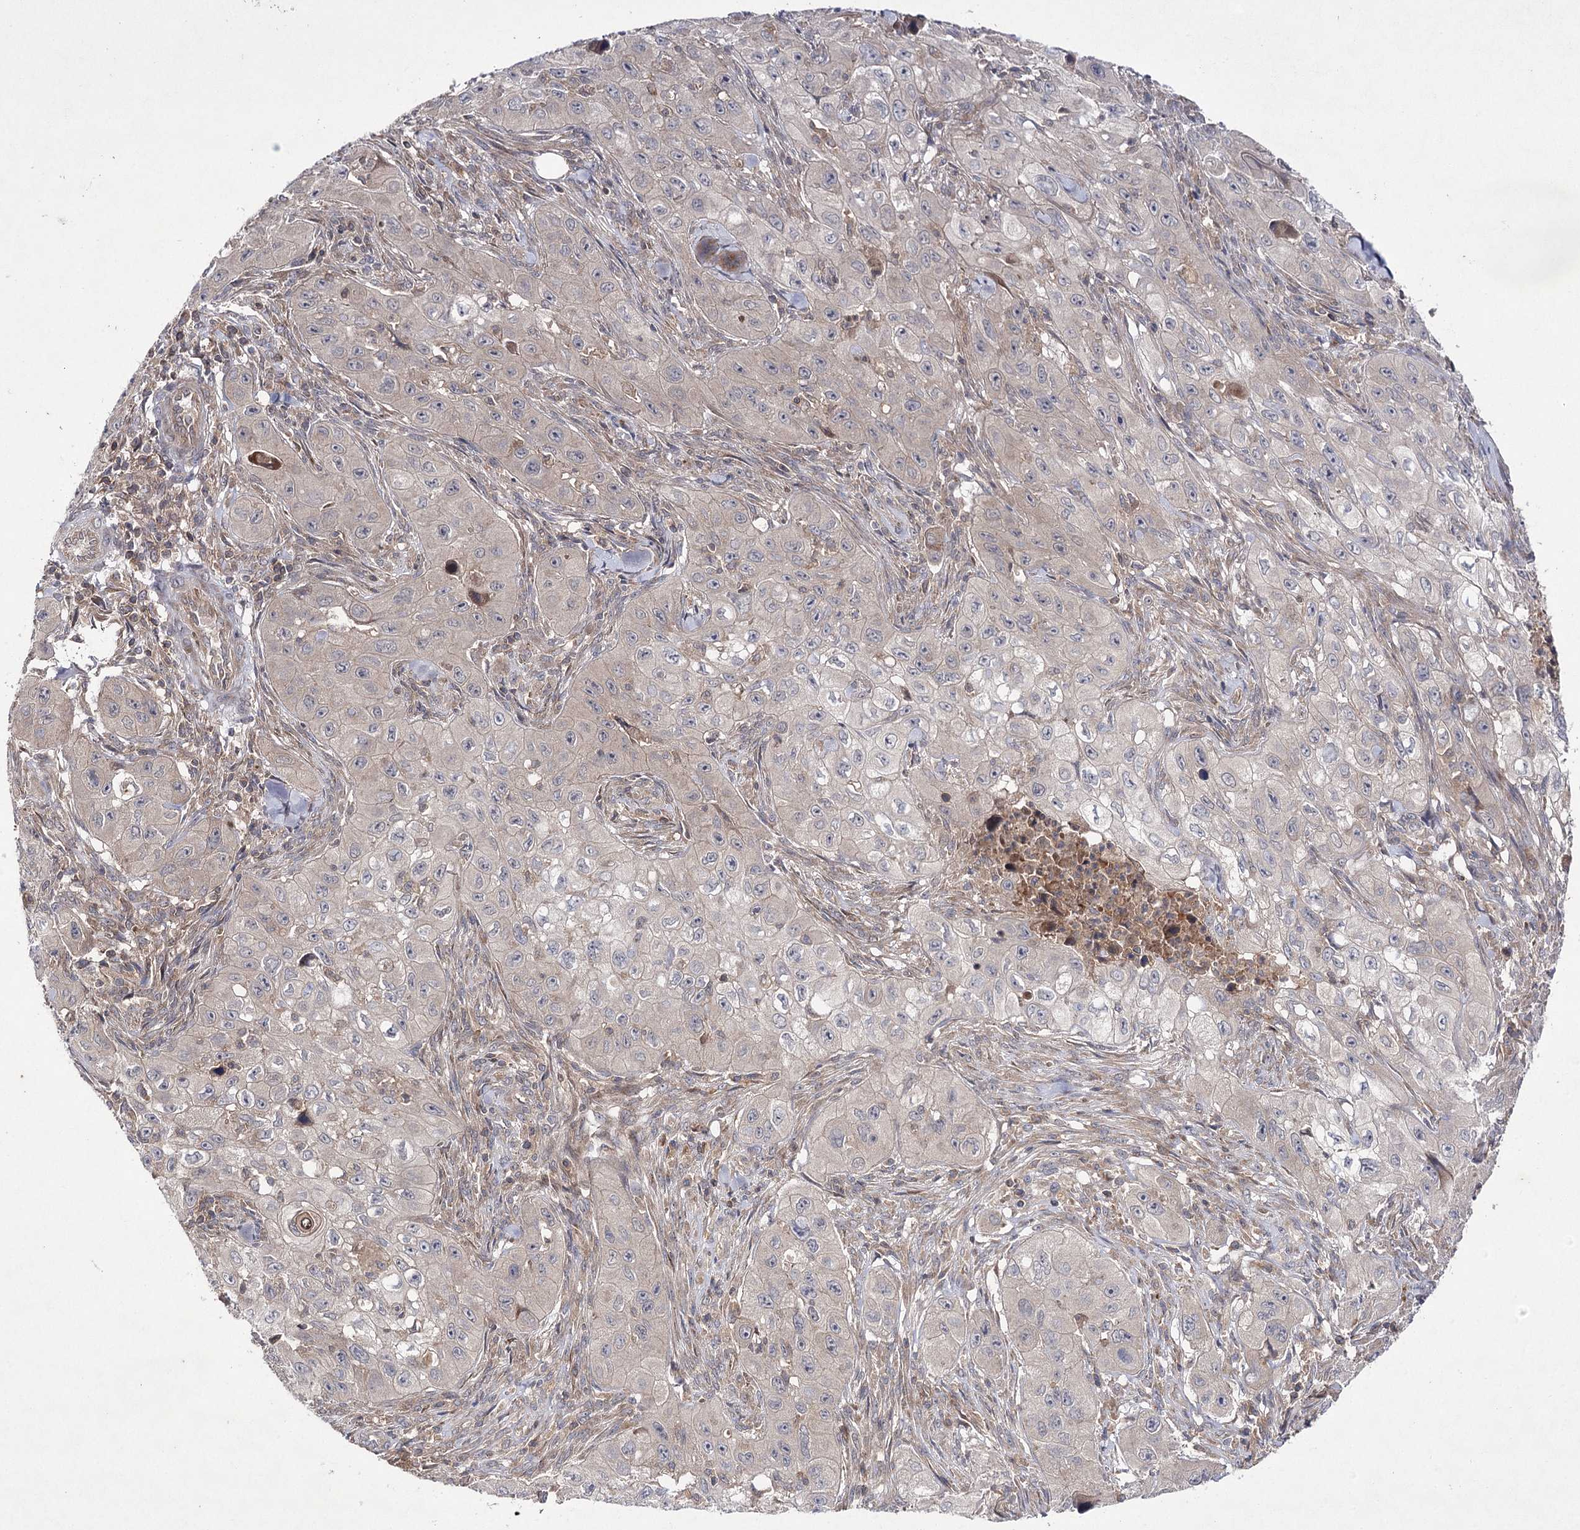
{"staining": {"intensity": "weak", "quantity": "25%-75%", "location": "cytoplasmic/membranous"}, "tissue": "skin cancer", "cell_type": "Tumor cells", "image_type": "cancer", "snomed": [{"axis": "morphology", "description": "Squamous cell carcinoma, NOS"}, {"axis": "topography", "description": "Skin"}, {"axis": "topography", "description": "Subcutis"}], "caption": "Immunohistochemistry (IHC) (DAB) staining of human squamous cell carcinoma (skin) shows weak cytoplasmic/membranous protein positivity in approximately 25%-75% of tumor cells.", "gene": "BCR", "patient": {"sex": "male", "age": 73}}